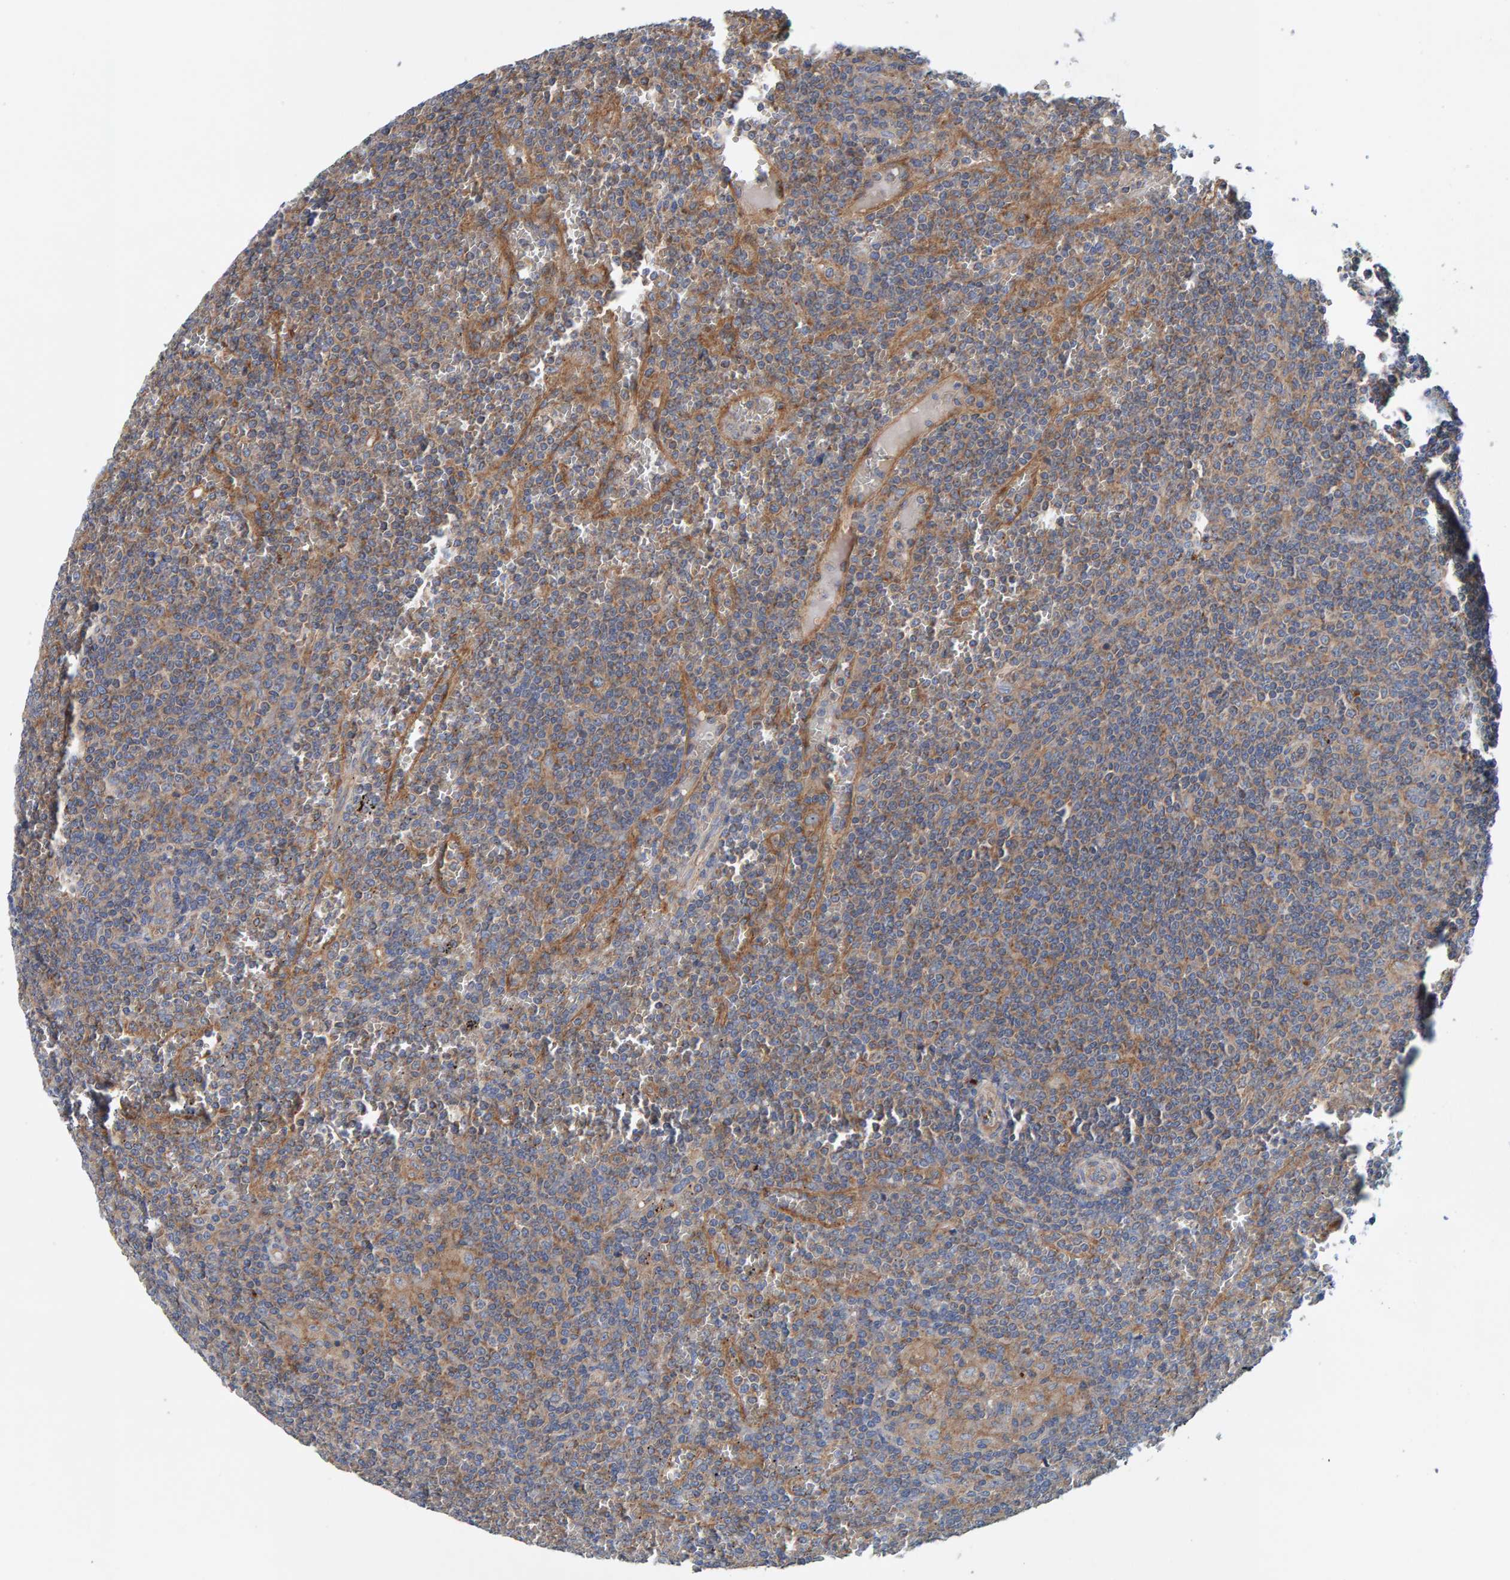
{"staining": {"intensity": "moderate", "quantity": "25%-75%", "location": "cytoplasmic/membranous"}, "tissue": "lymphoma", "cell_type": "Tumor cells", "image_type": "cancer", "snomed": [{"axis": "morphology", "description": "Malignant lymphoma, non-Hodgkin's type, Low grade"}, {"axis": "topography", "description": "Spleen"}], "caption": "Lymphoma was stained to show a protein in brown. There is medium levels of moderate cytoplasmic/membranous expression in approximately 25%-75% of tumor cells.", "gene": "MKLN1", "patient": {"sex": "female", "age": 19}}